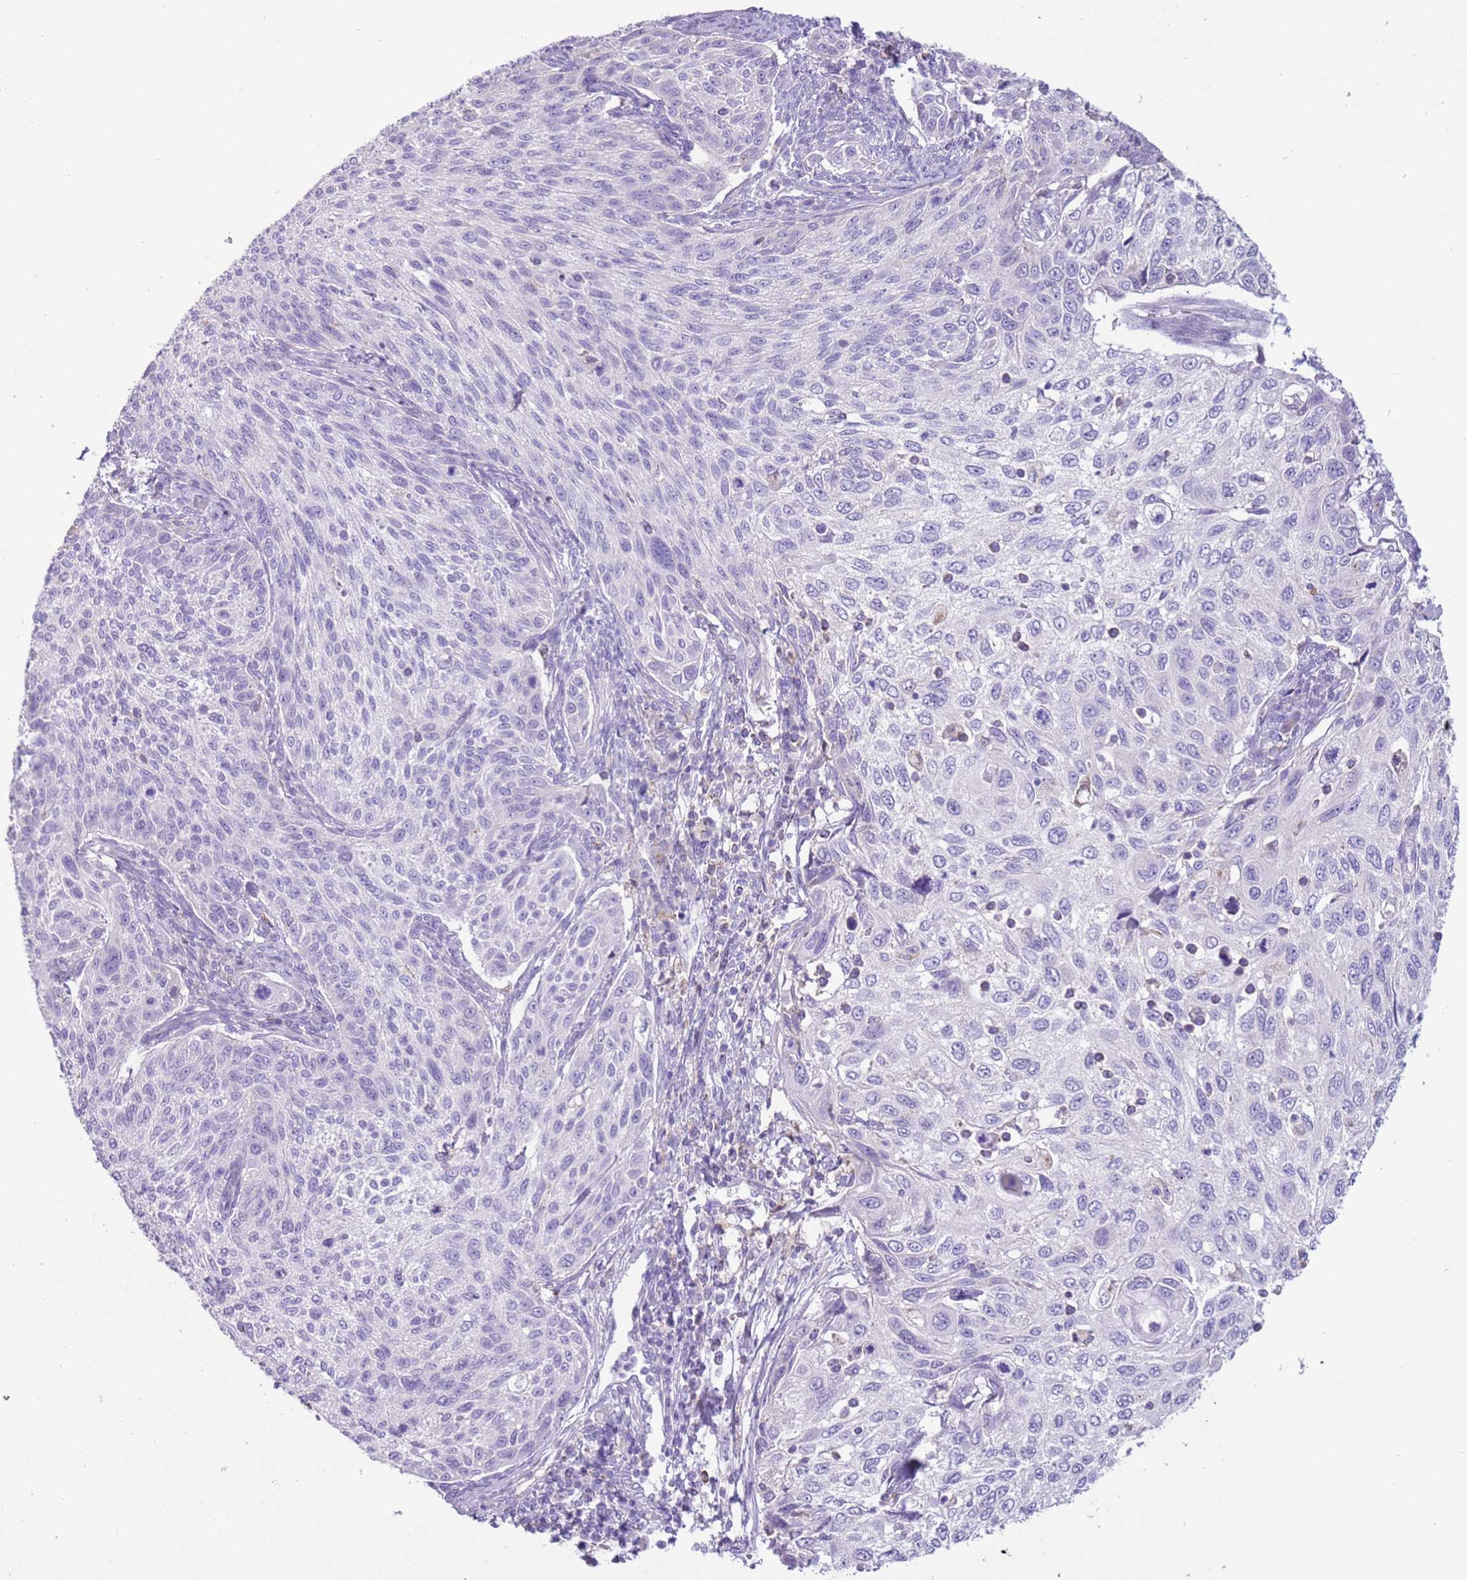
{"staining": {"intensity": "negative", "quantity": "none", "location": "none"}, "tissue": "cervical cancer", "cell_type": "Tumor cells", "image_type": "cancer", "snomed": [{"axis": "morphology", "description": "Squamous cell carcinoma, NOS"}, {"axis": "topography", "description": "Cervix"}], "caption": "This is an immunohistochemistry histopathology image of cervical cancer. There is no expression in tumor cells.", "gene": "ZNF697", "patient": {"sex": "female", "age": 70}}